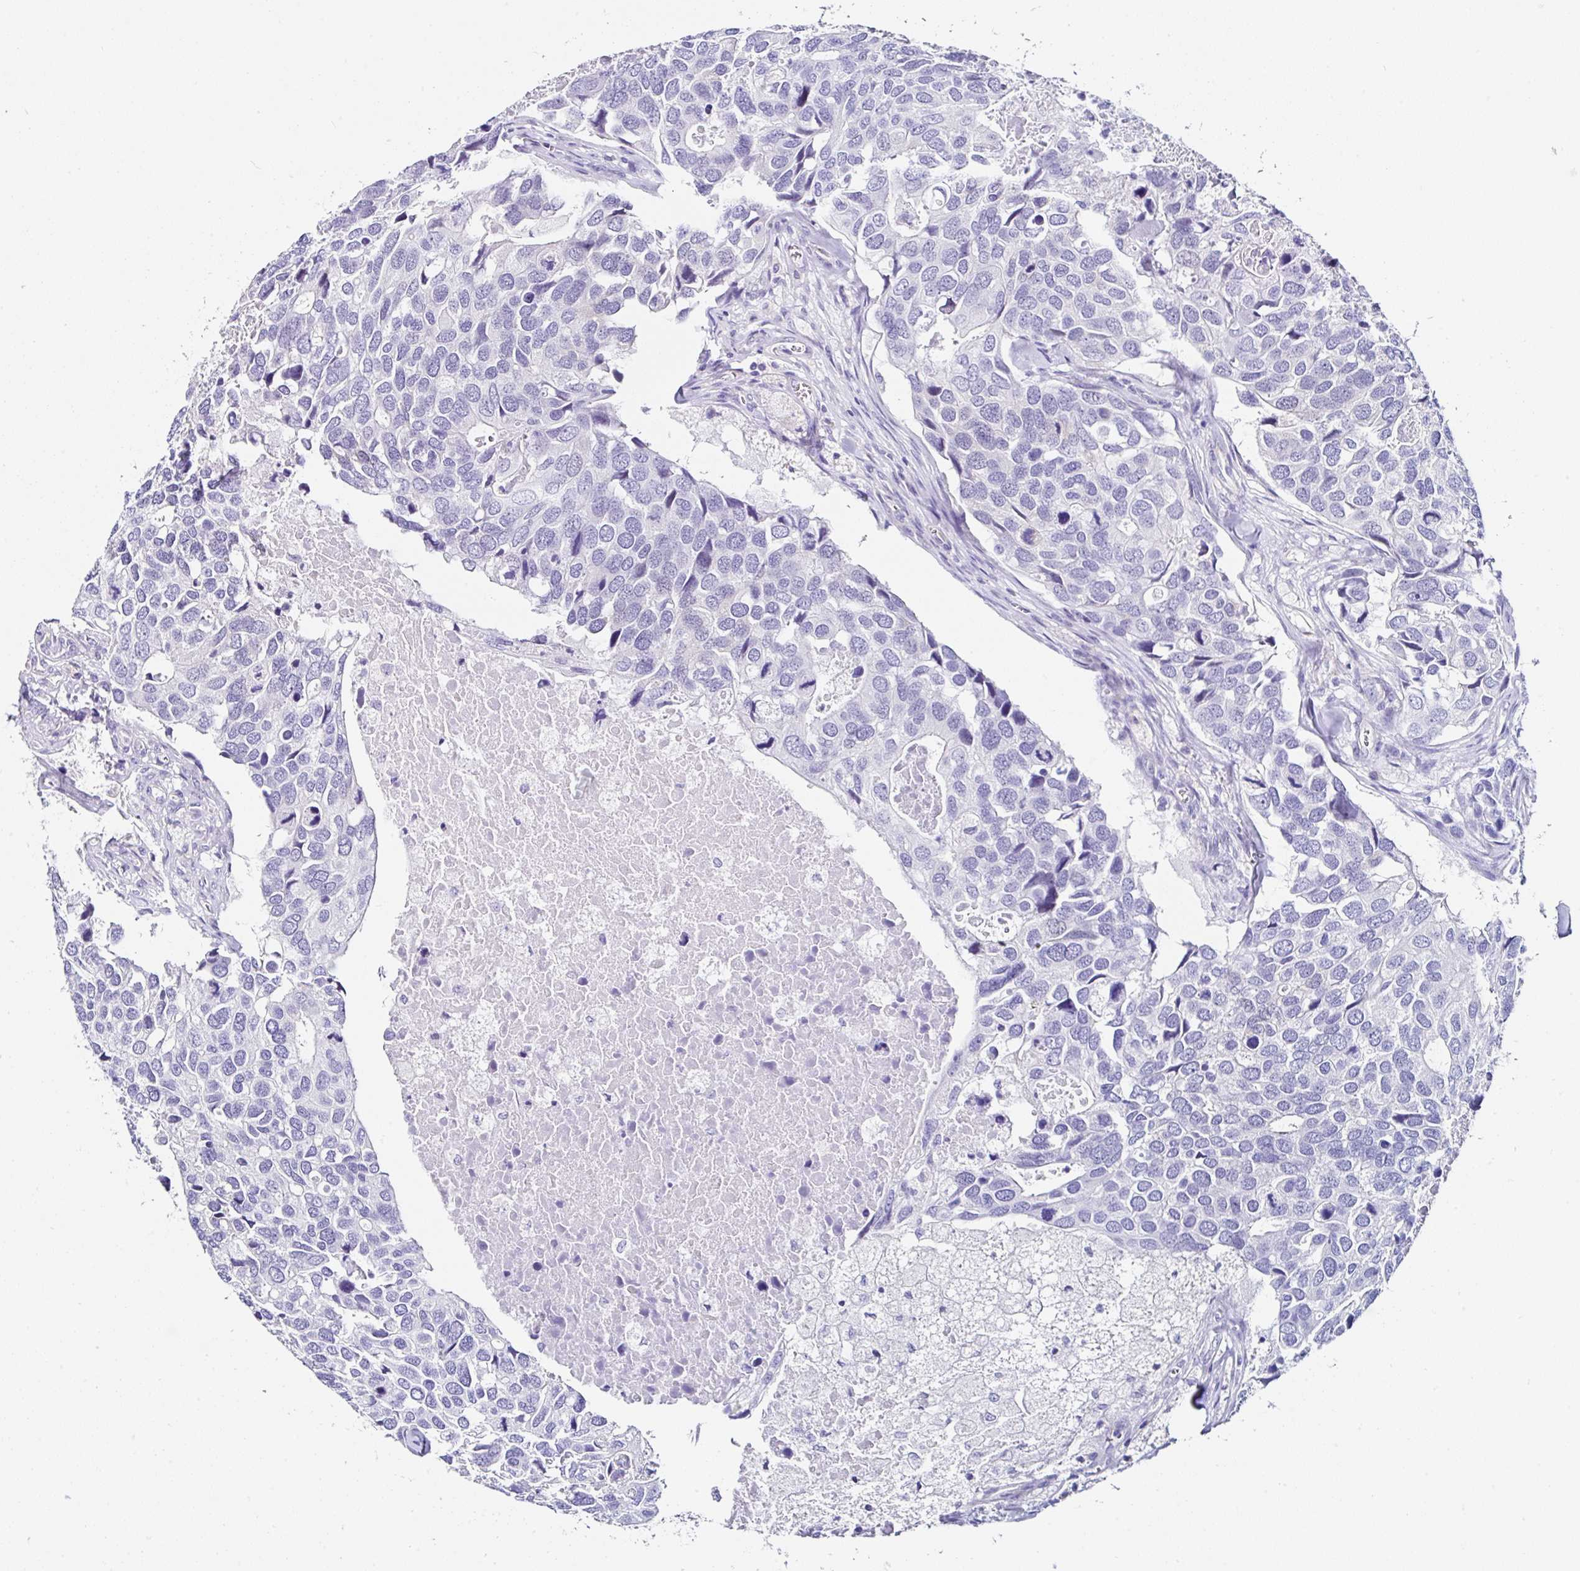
{"staining": {"intensity": "negative", "quantity": "none", "location": "none"}, "tissue": "breast cancer", "cell_type": "Tumor cells", "image_type": "cancer", "snomed": [{"axis": "morphology", "description": "Duct carcinoma"}, {"axis": "topography", "description": "Breast"}], "caption": "The micrograph shows no staining of tumor cells in breast intraductal carcinoma.", "gene": "TMPRSS11E", "patient": {"sex": "female", "age": 83}}